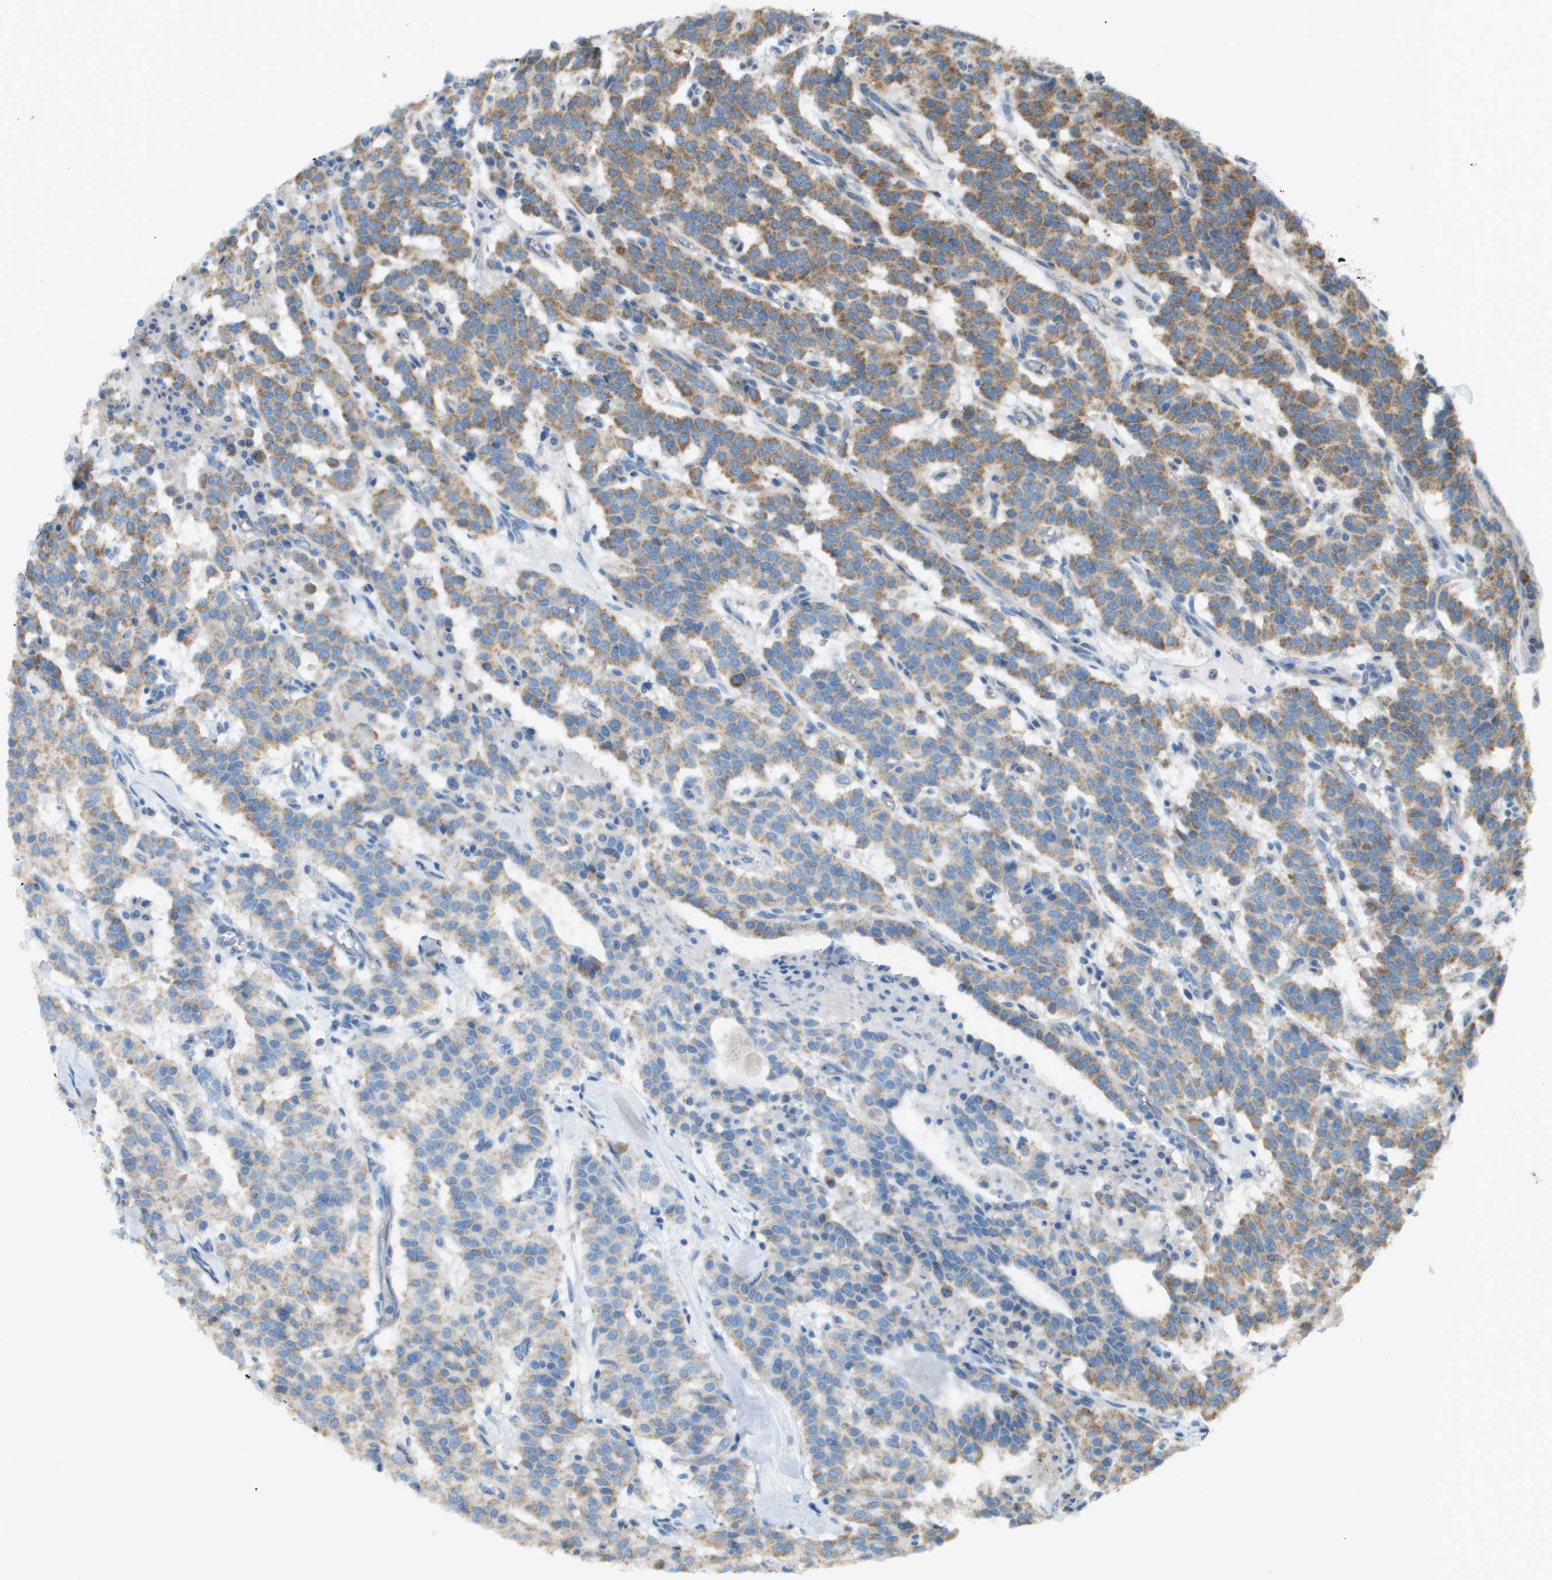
{"staining": {"intensity": "strong", "quantity": "25%-75%", "location": "cytoplasmic/membranous"}, "tissue": "carcinoid", "cell_type": "Tumor cells", "image_type": "cancer", "snomed": [{"axis": "morphology", "description": "Carcinoid, malignant, NOS"}, {"axis": "topography", "description": "Lung"}], "caption": "Protein staining demonstrates strong cytoplasmic/membranous staining in approximately 25%-75% of tumor cells in malignant carcinoid. (brown staining indicates protein expression, while blue staining denotes nuclei).", "gene": "TAOK3", "patient": {"sex": "male", "age": 30}}